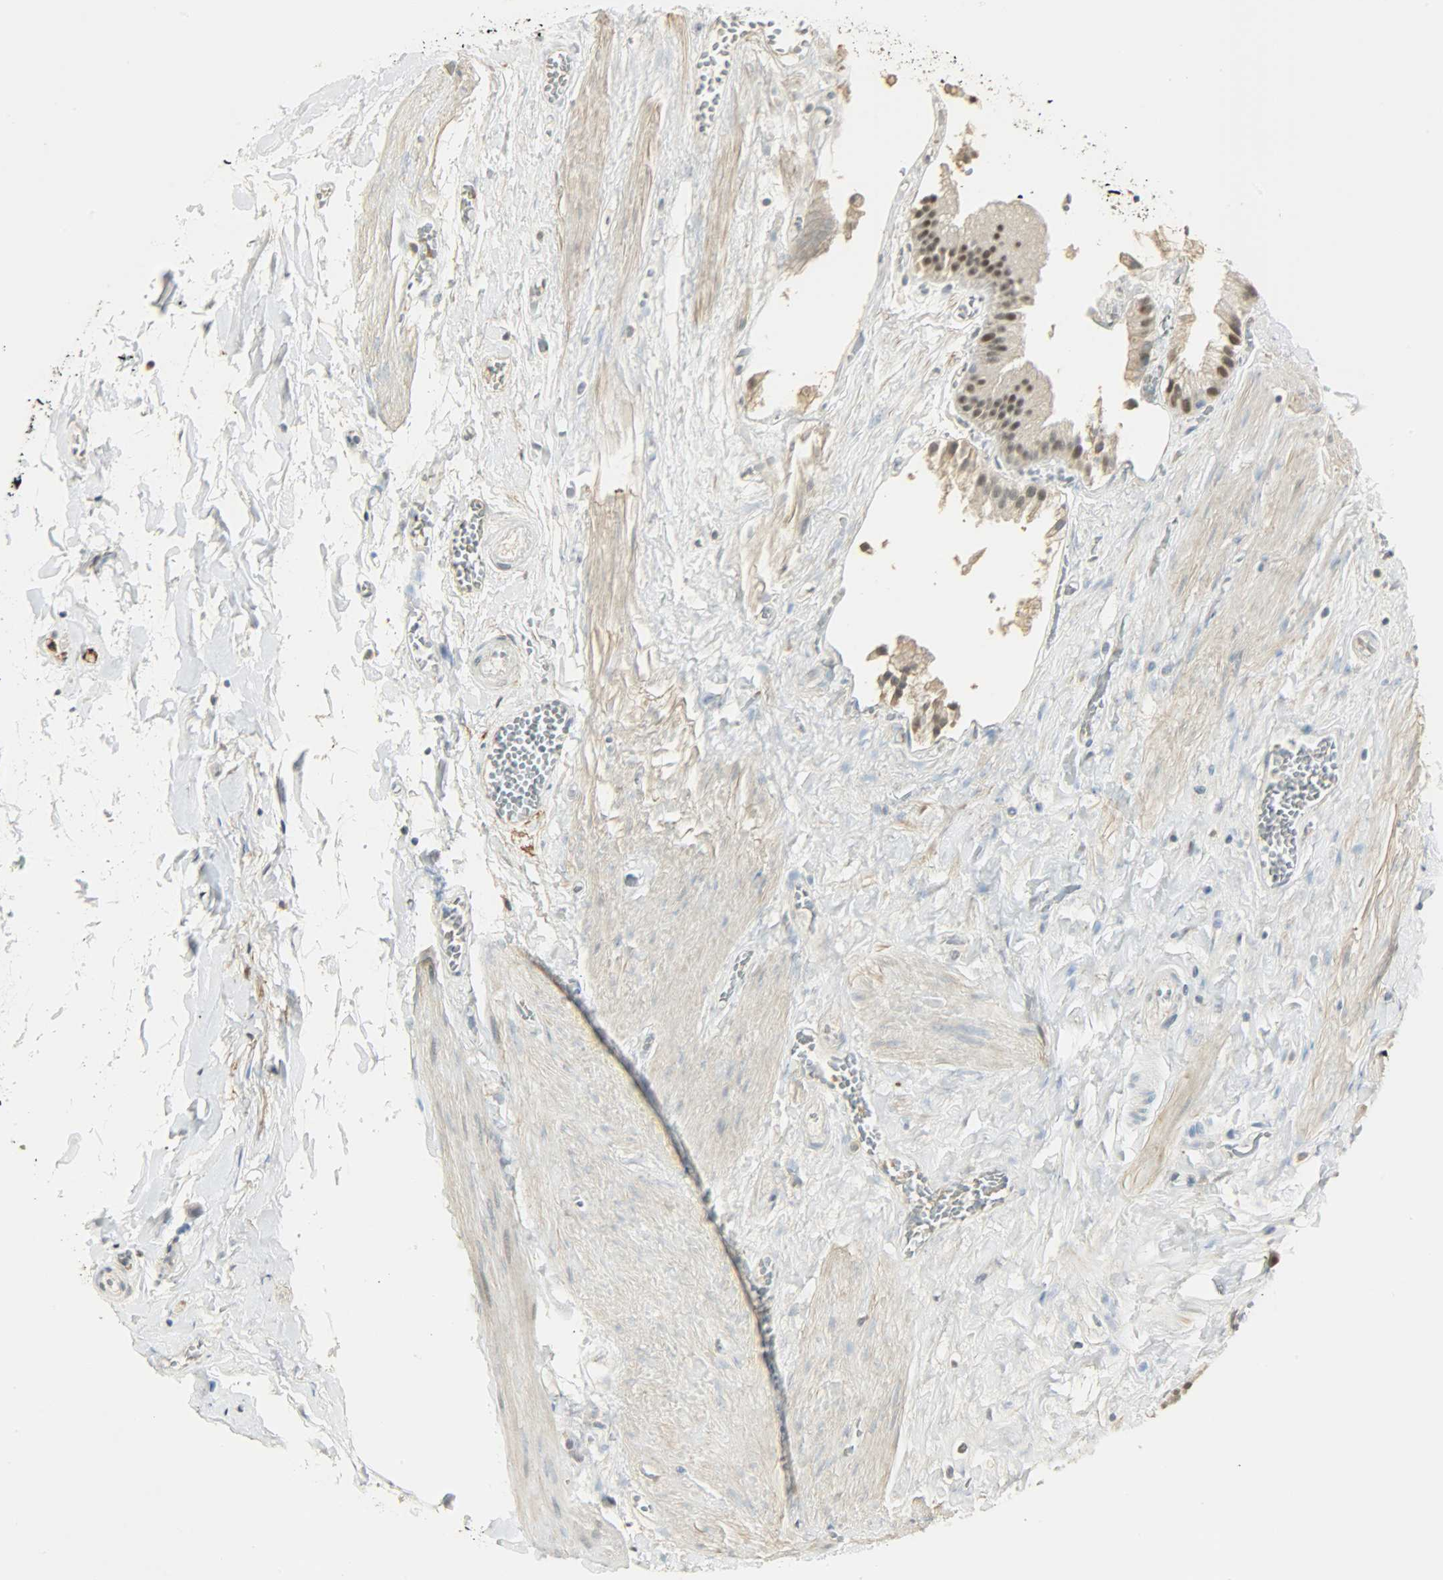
{"staining": {"intensity": "moderate", "quantity": ">75%", "location": "nuclear"}, "tissue": "gallbladder", "cell_type": "Glandular cells", "image_type": "normal", "snomed": [{"axis": "morphology", "description": "Normal tissue, NOS"}, {"axis": "topography", "description": "Gallbladder"}], "caption": "Gallbladder stained with DAB immunohistochemistry reveals medium levels of moderate nuclear expression in about >75% of glandular cells.", "gene": "NGFR", "patient": {"sex": "female", "age": 63}}